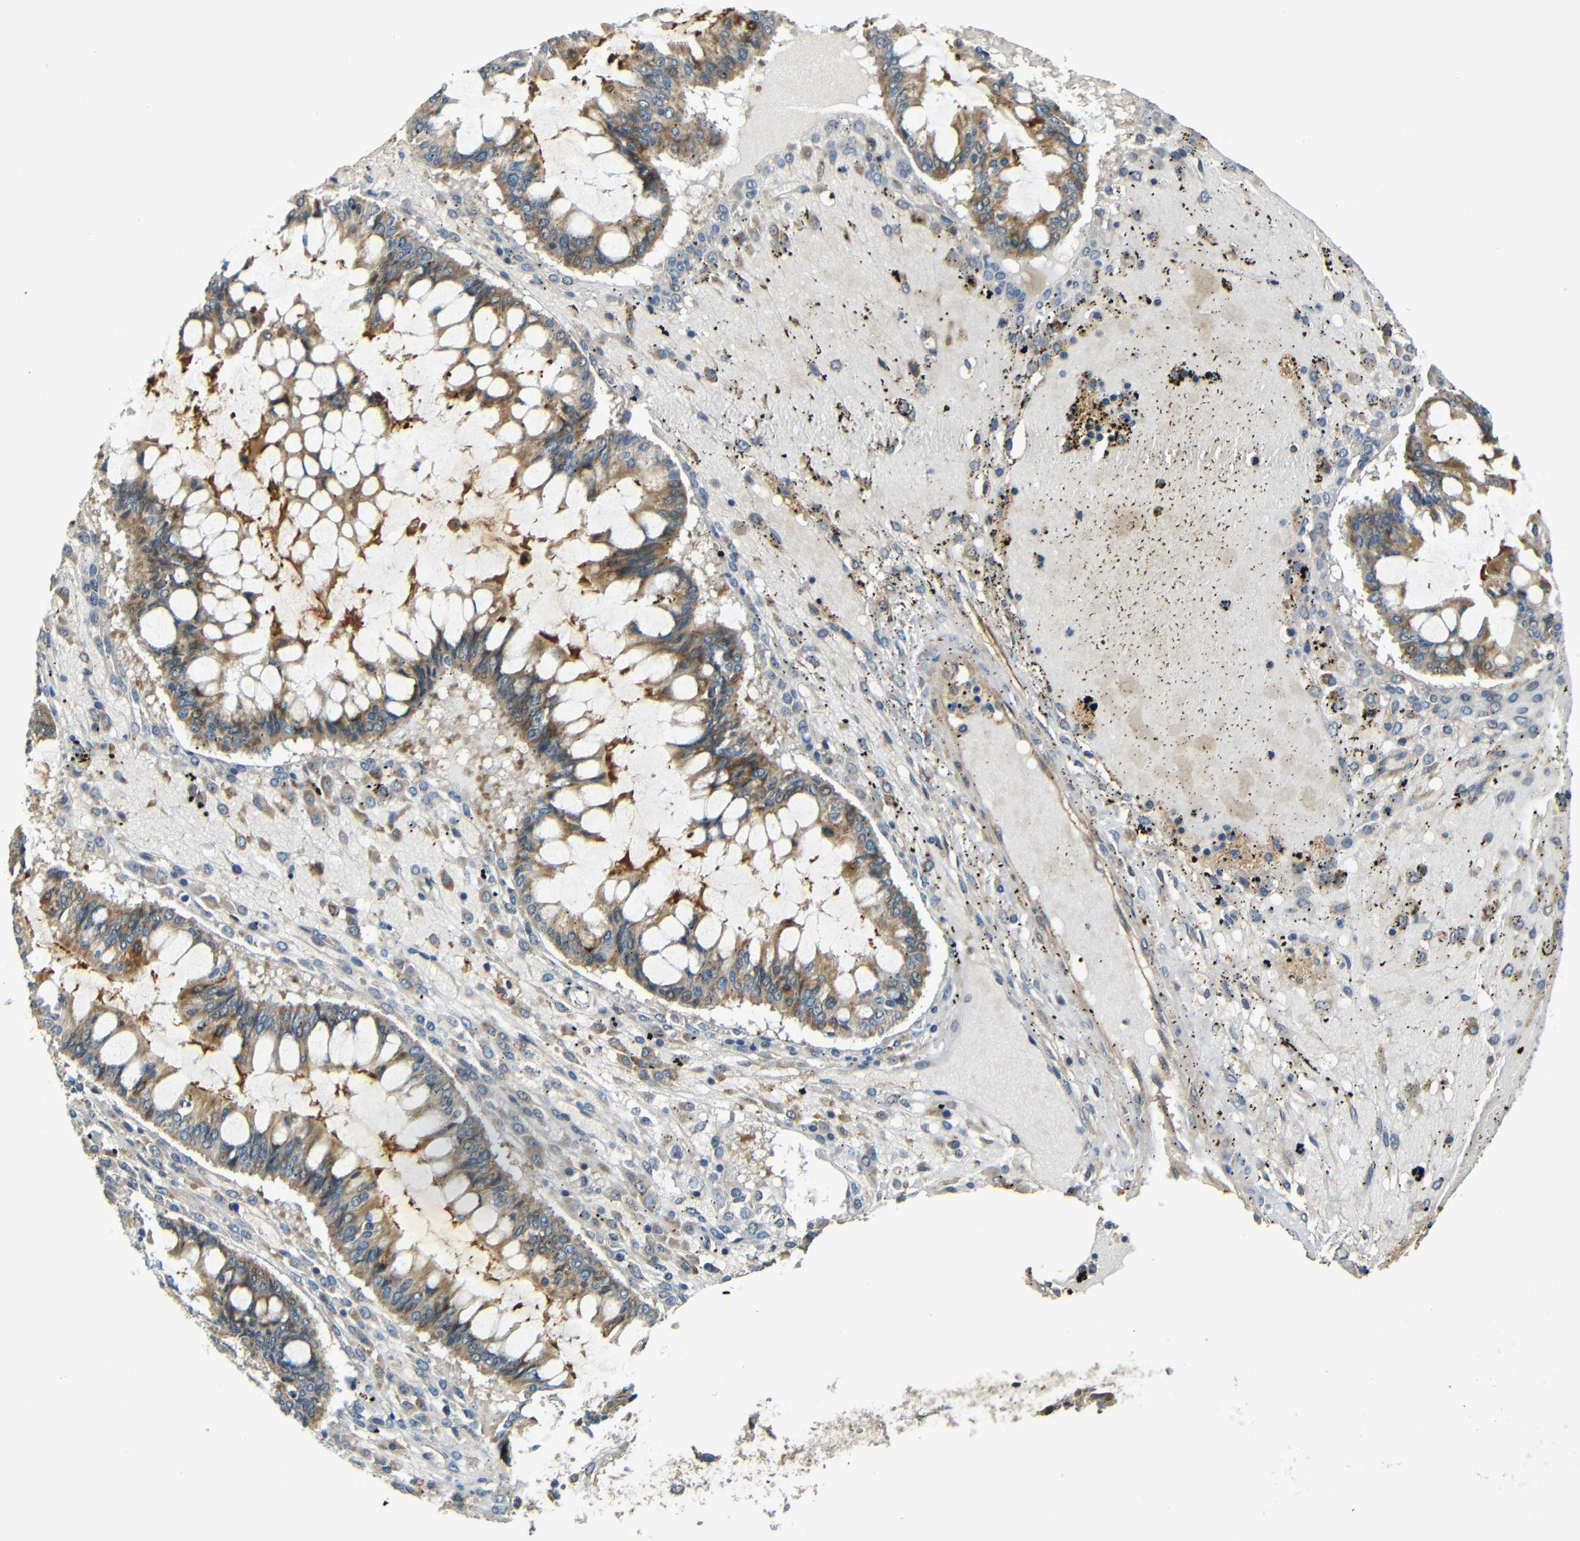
{"staining": {"intensity": "moderate", "quantity": ">75%", "location": "cytoplasmic/membranous"}, "tissue": "ovarian cancer", "cell_type": "Tumor cells", "image_type": "cancer", "snomed": [{"axis": "morphology", "description": "Cystadenocarcinoma, mucinous, NOS"}, {"axis": "topography", "description": "Ovary"}], "caption": "Tumor cells exhibit medium levels of moderate cytoplasmic/membranous positivity in about >75% of cells in human ovarian cancer (mucinous cystadenocarcinoma).", "gene": "FNDC3A", "patient": {"sex": "female", "age": 73}}